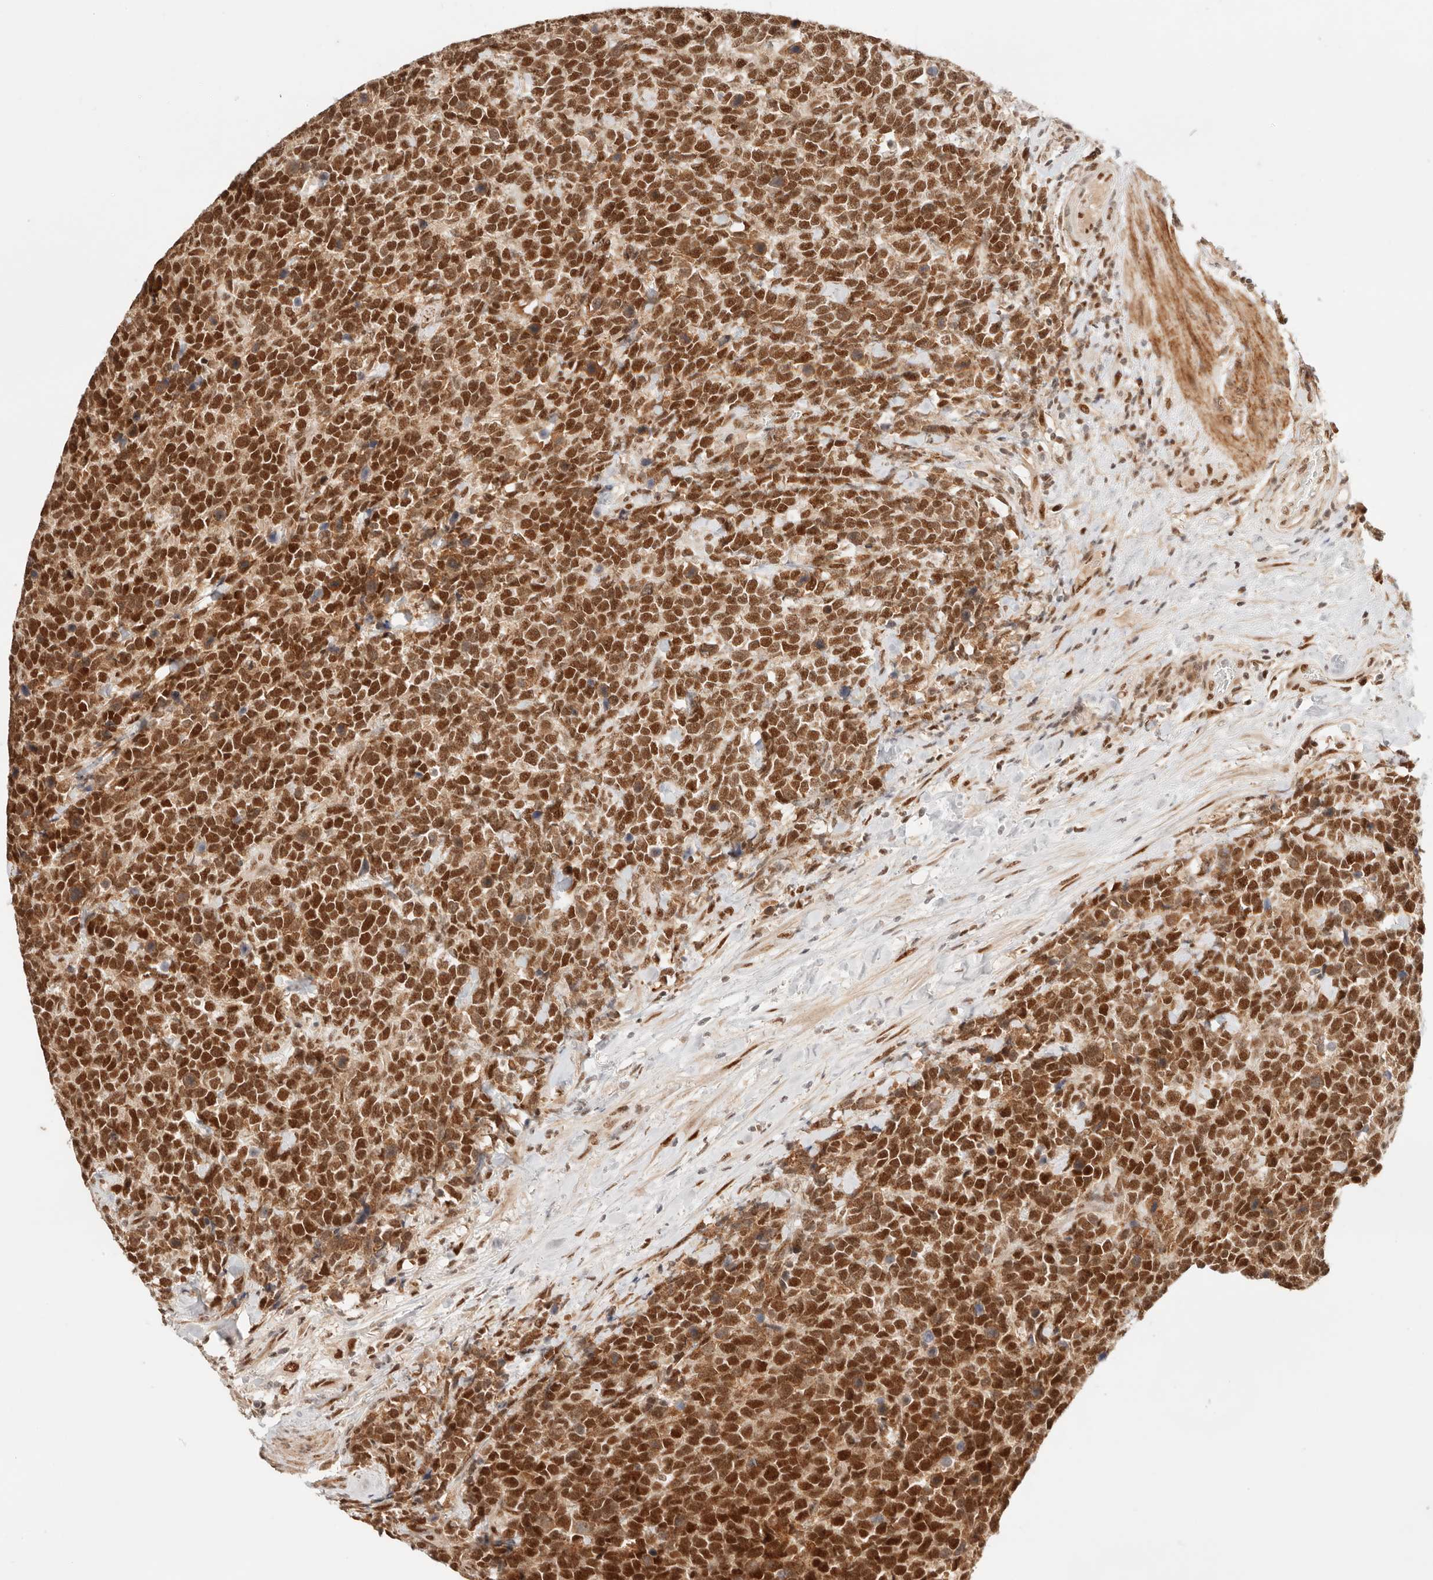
{"staining": {"intensity": "strong", "quantity": ">75%", "location": "nuclear"}, "tissue": "urothelial cancer", "cell_type": "Tumor cells", "image_type": "cancer", "snomed": [{"axis": "morphology", "description": "Urothelial carcinoma, High grade"}, {"axis": "topography", "description": "Urinary bladder"}], "caption": "Immunohistochemical staining of urothelial cancer shows high levels of strong nuclear protein positivity in approximately >75% of tumor cells. (DAB = brown stain, brightfield microscopy at high magnification).", "gene": "GTF2E2", "patient": {"sex": "female", "age": 82}}